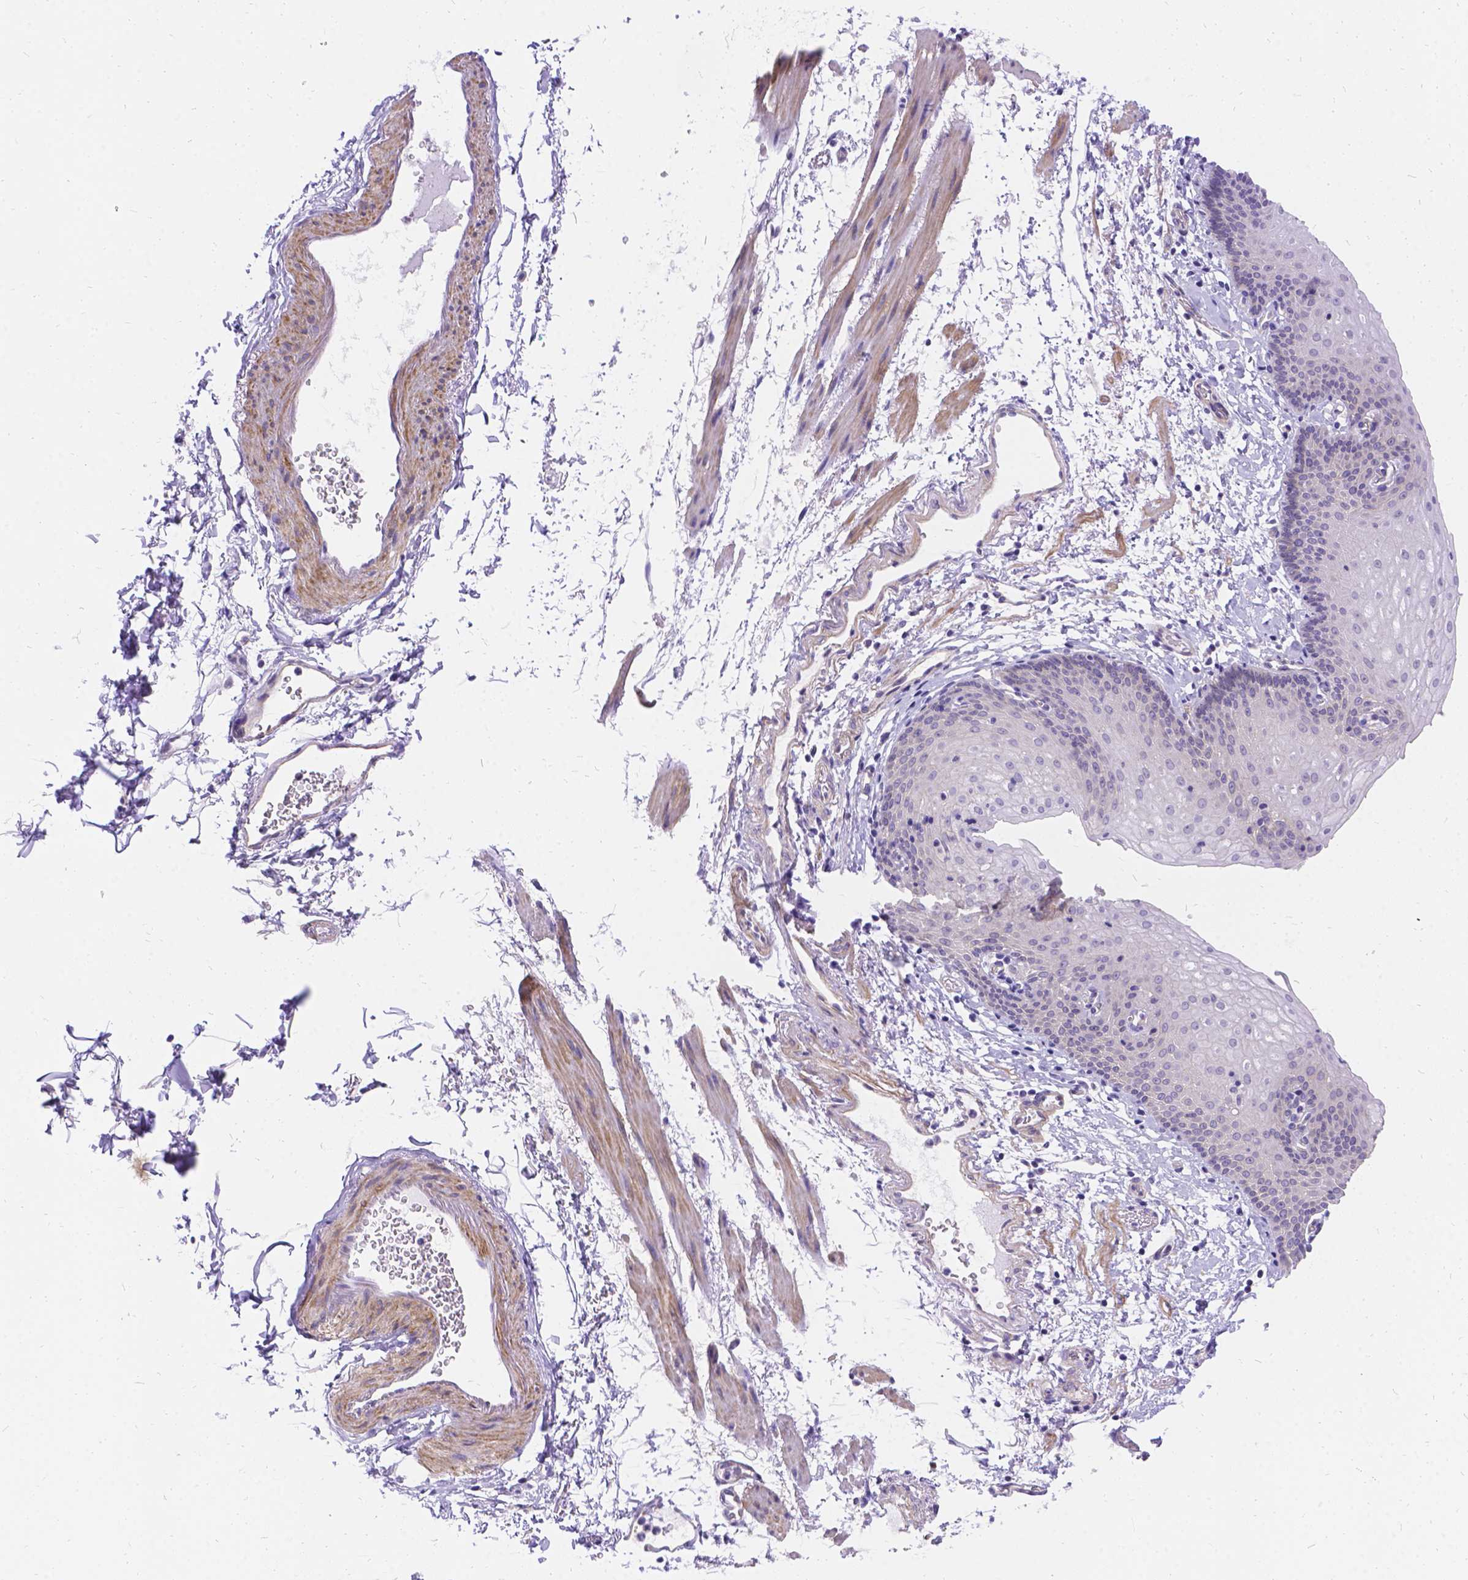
{"staining": {"intensity": "negative", "quantity": "none", "location": "none"}, "tissue": "esophagus", "cell_type": "Squamous epithelial cells", "image_type": "normal", "snomed": [{"axis": "morphology", "description": "Normal tissue, NOS"}, {"axis": "topography", "description": "Esophagus"}], "caption": "The image displays no significant staining in squamous epithelial cells of esophagus. (DAB (3,3'-diaminobenzidine) IHC with hematoxylin counter stain).", "gene": "PALS1", "patient": {"sex": "female", "age": 64}}